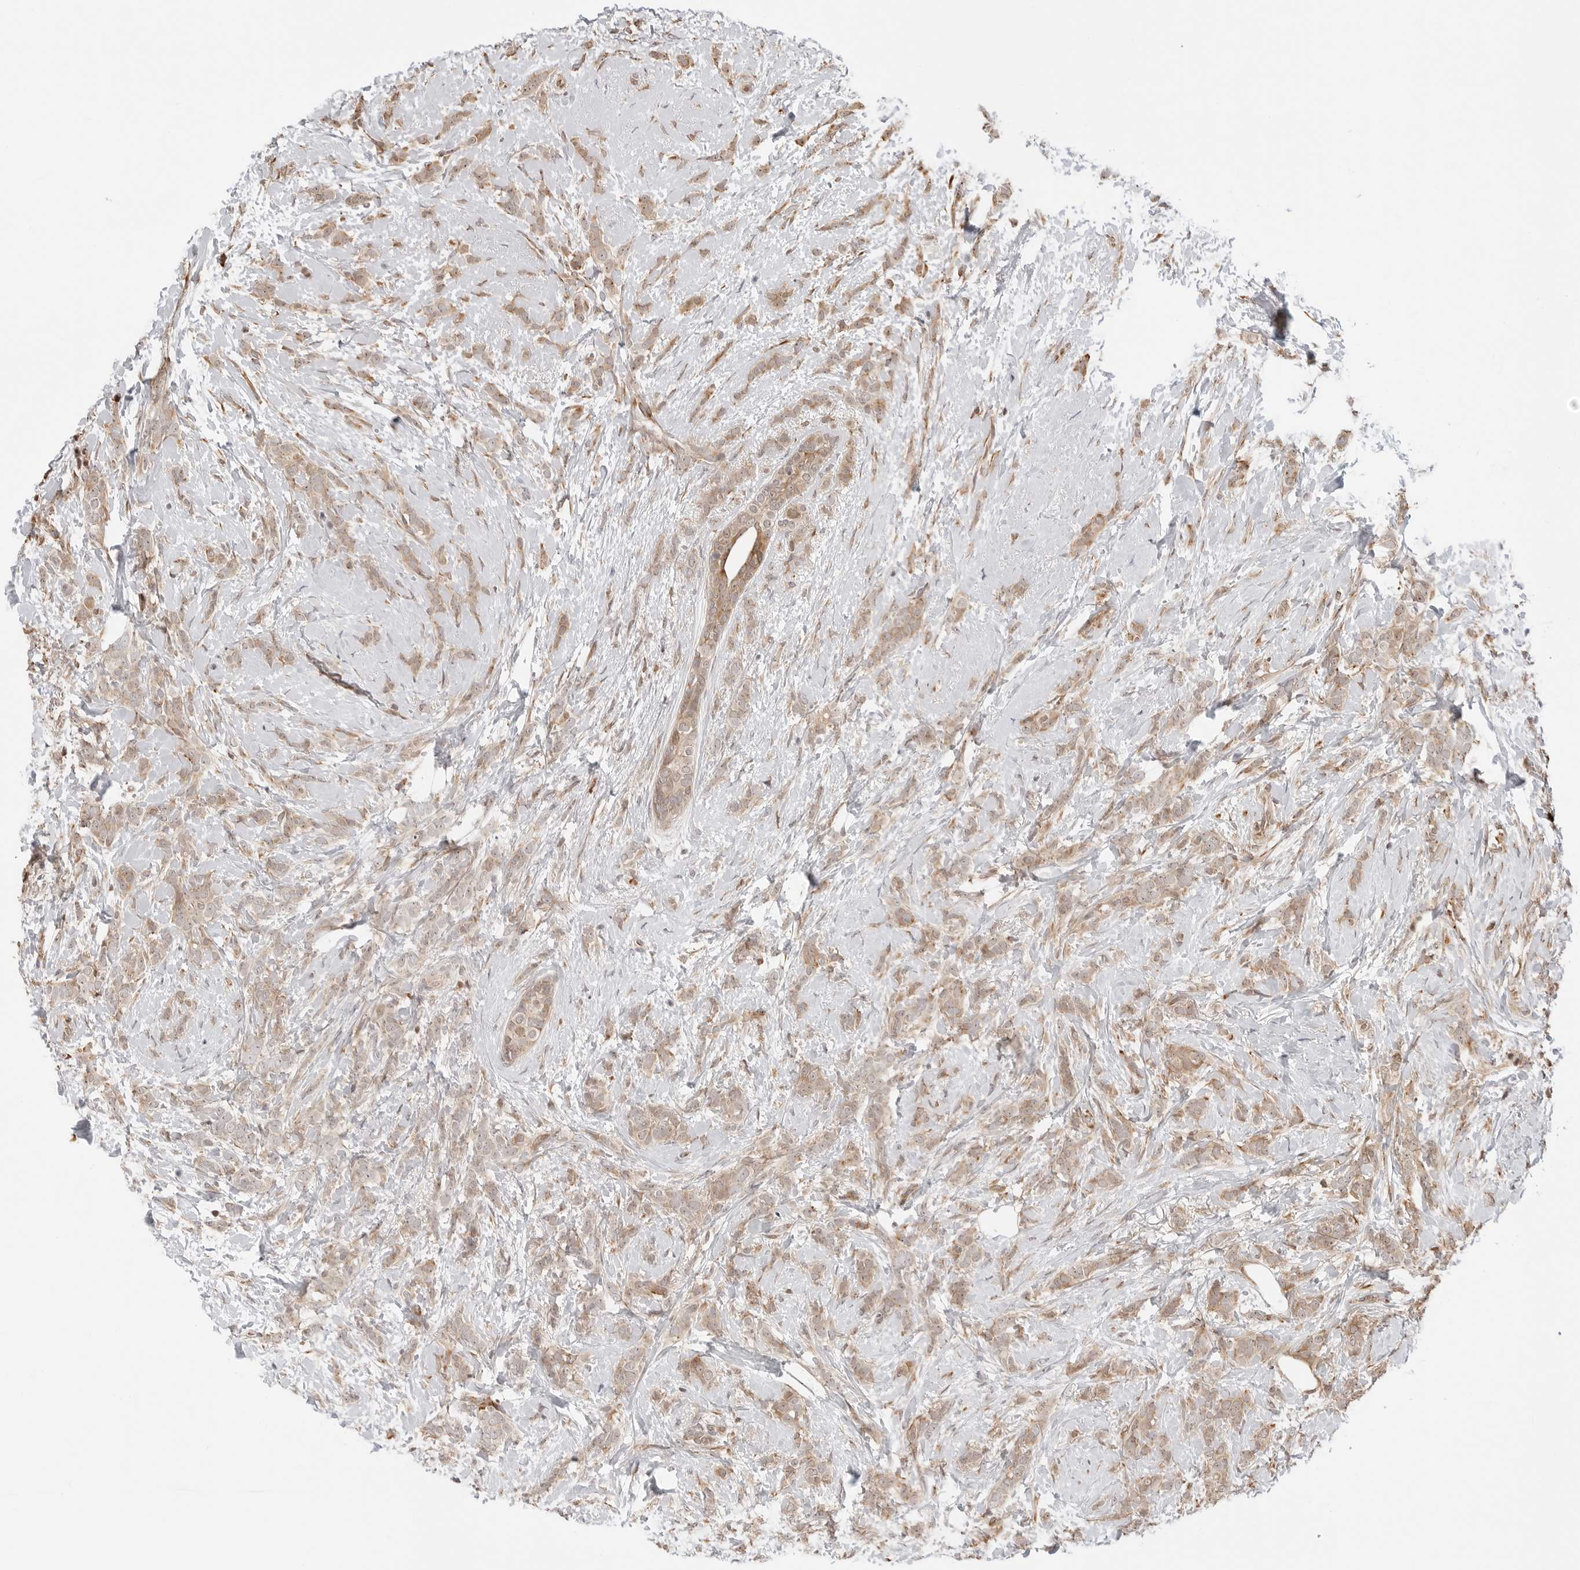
{"staining": {"intensity": "weak", "quantity": ">75%", "location": "cytoplasmic/membranous,nuclear"}, "tissue": "breast cancer", "cell_type": "Tumor cells", "image_type": "cancer", "snomed": [{"axis": "morphology", "description": "Lobular carcinoma, in situ"}, {"axis": "morphology", "description": "Lobular carcinoma"}, {"axis": "topography", "description": "Breast"}], "caption": "Weak cytoplasmic/membranous and nuclear staining is present in approximately >75% of tumor cells in lobular carcinoma (breast).", "gene": "FKBP14", "patient": {"sex": "female", "age": 41}}